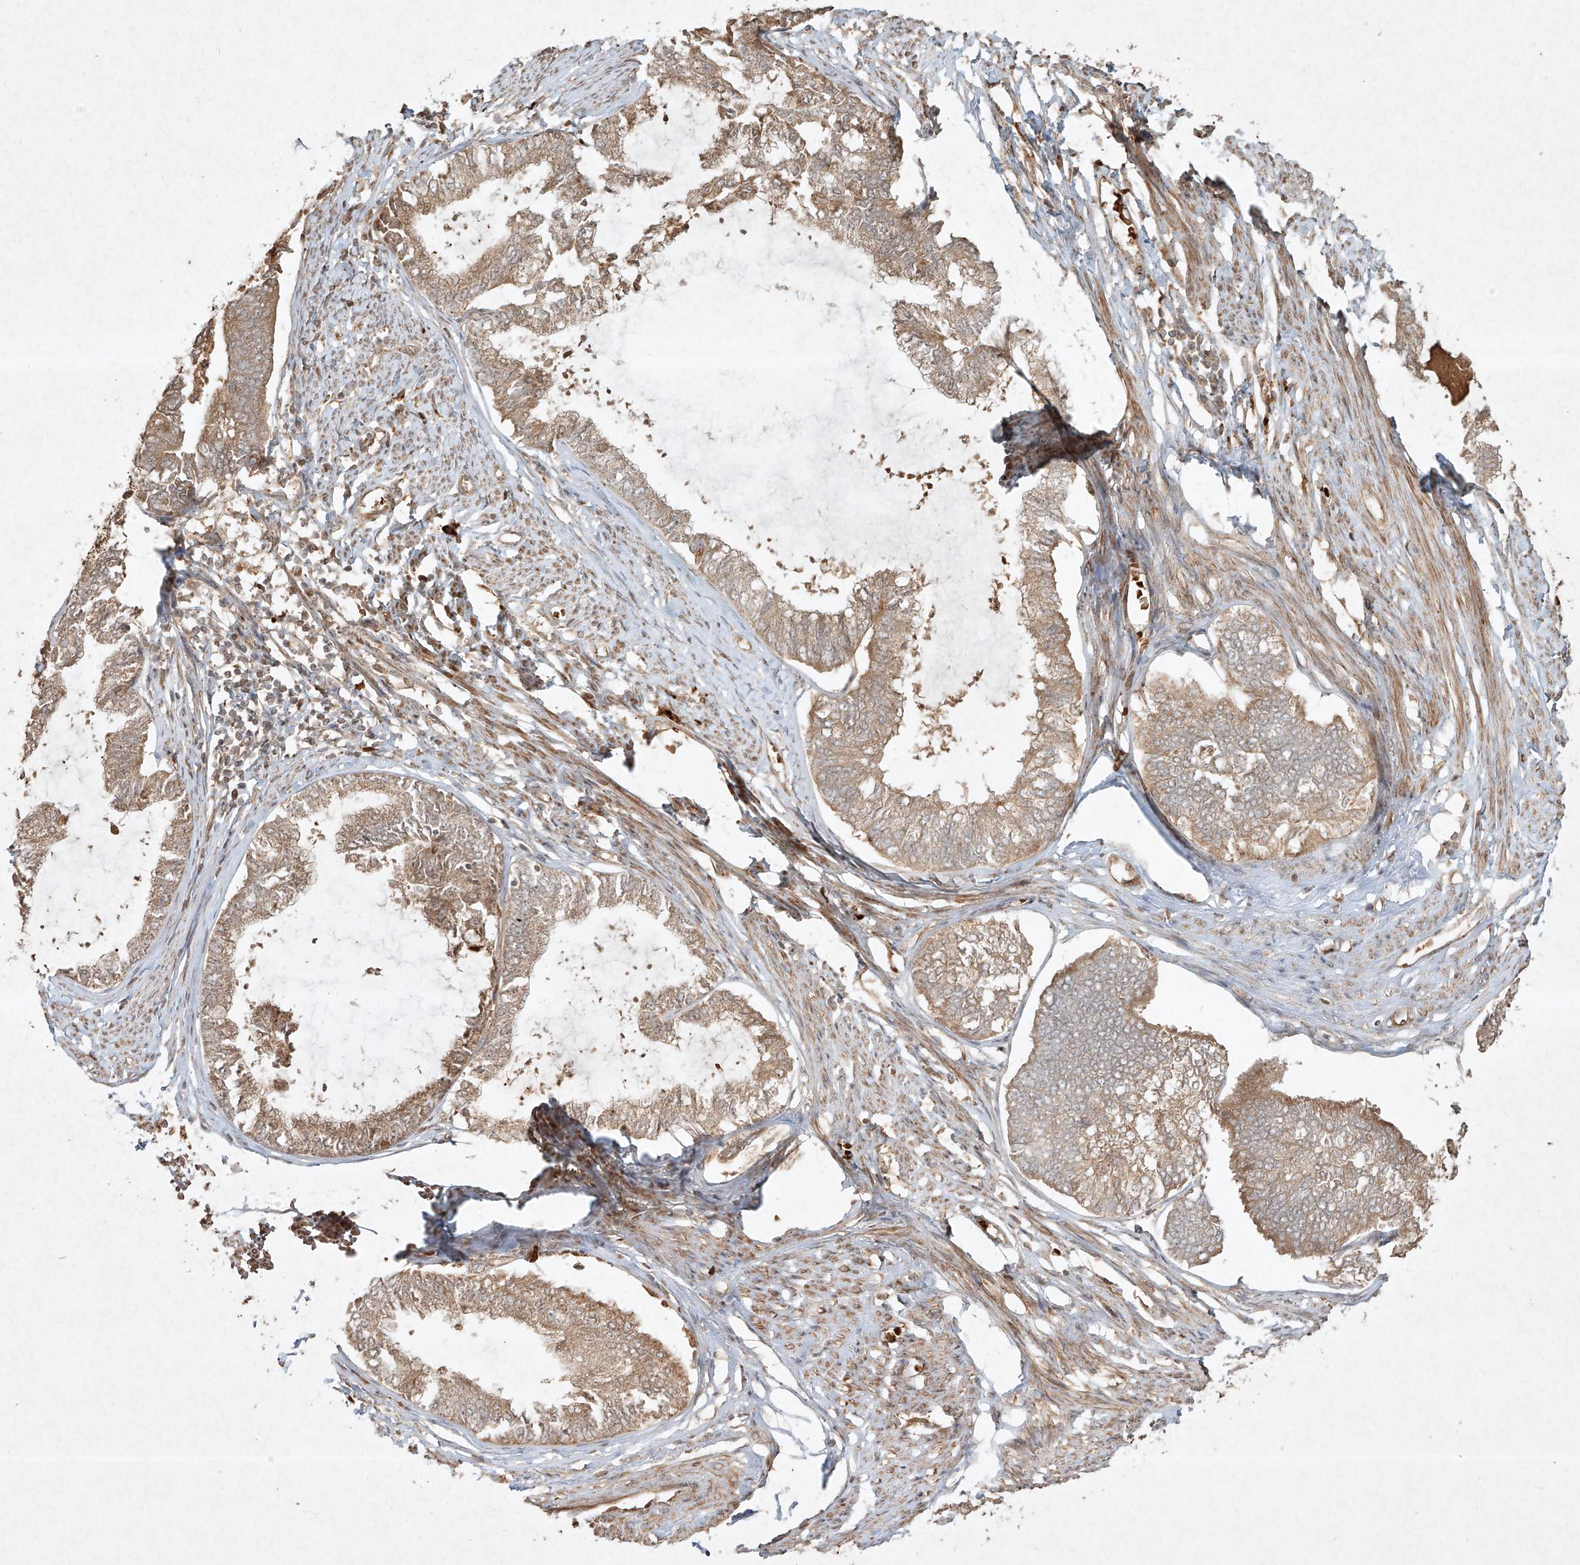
{"staining": {"intensity": "weak", "quantity": ">75%", "location": "cytoplasmic/membranous"}, "tissue": "endometrial cancer", "cell_type": "Tumor cells", "image_type": "cancer", "snomed": [{"axis": "morphology", "description": "Adenocarcinoma, NOS"}, {"axis": "topography", "description": "Endometrium"}], "caption": "A high-resolution photomicrograph shows IHC staining of endometrial adenocarcinoma, which demonstrates weak cytoplasmic/membranous expression in about >75% of tumor cells. (Brightfield microscopy of DAB IHC at high magnification).", "gene": "CYYR1", "patient": {"sex": "female", "age": 86}}